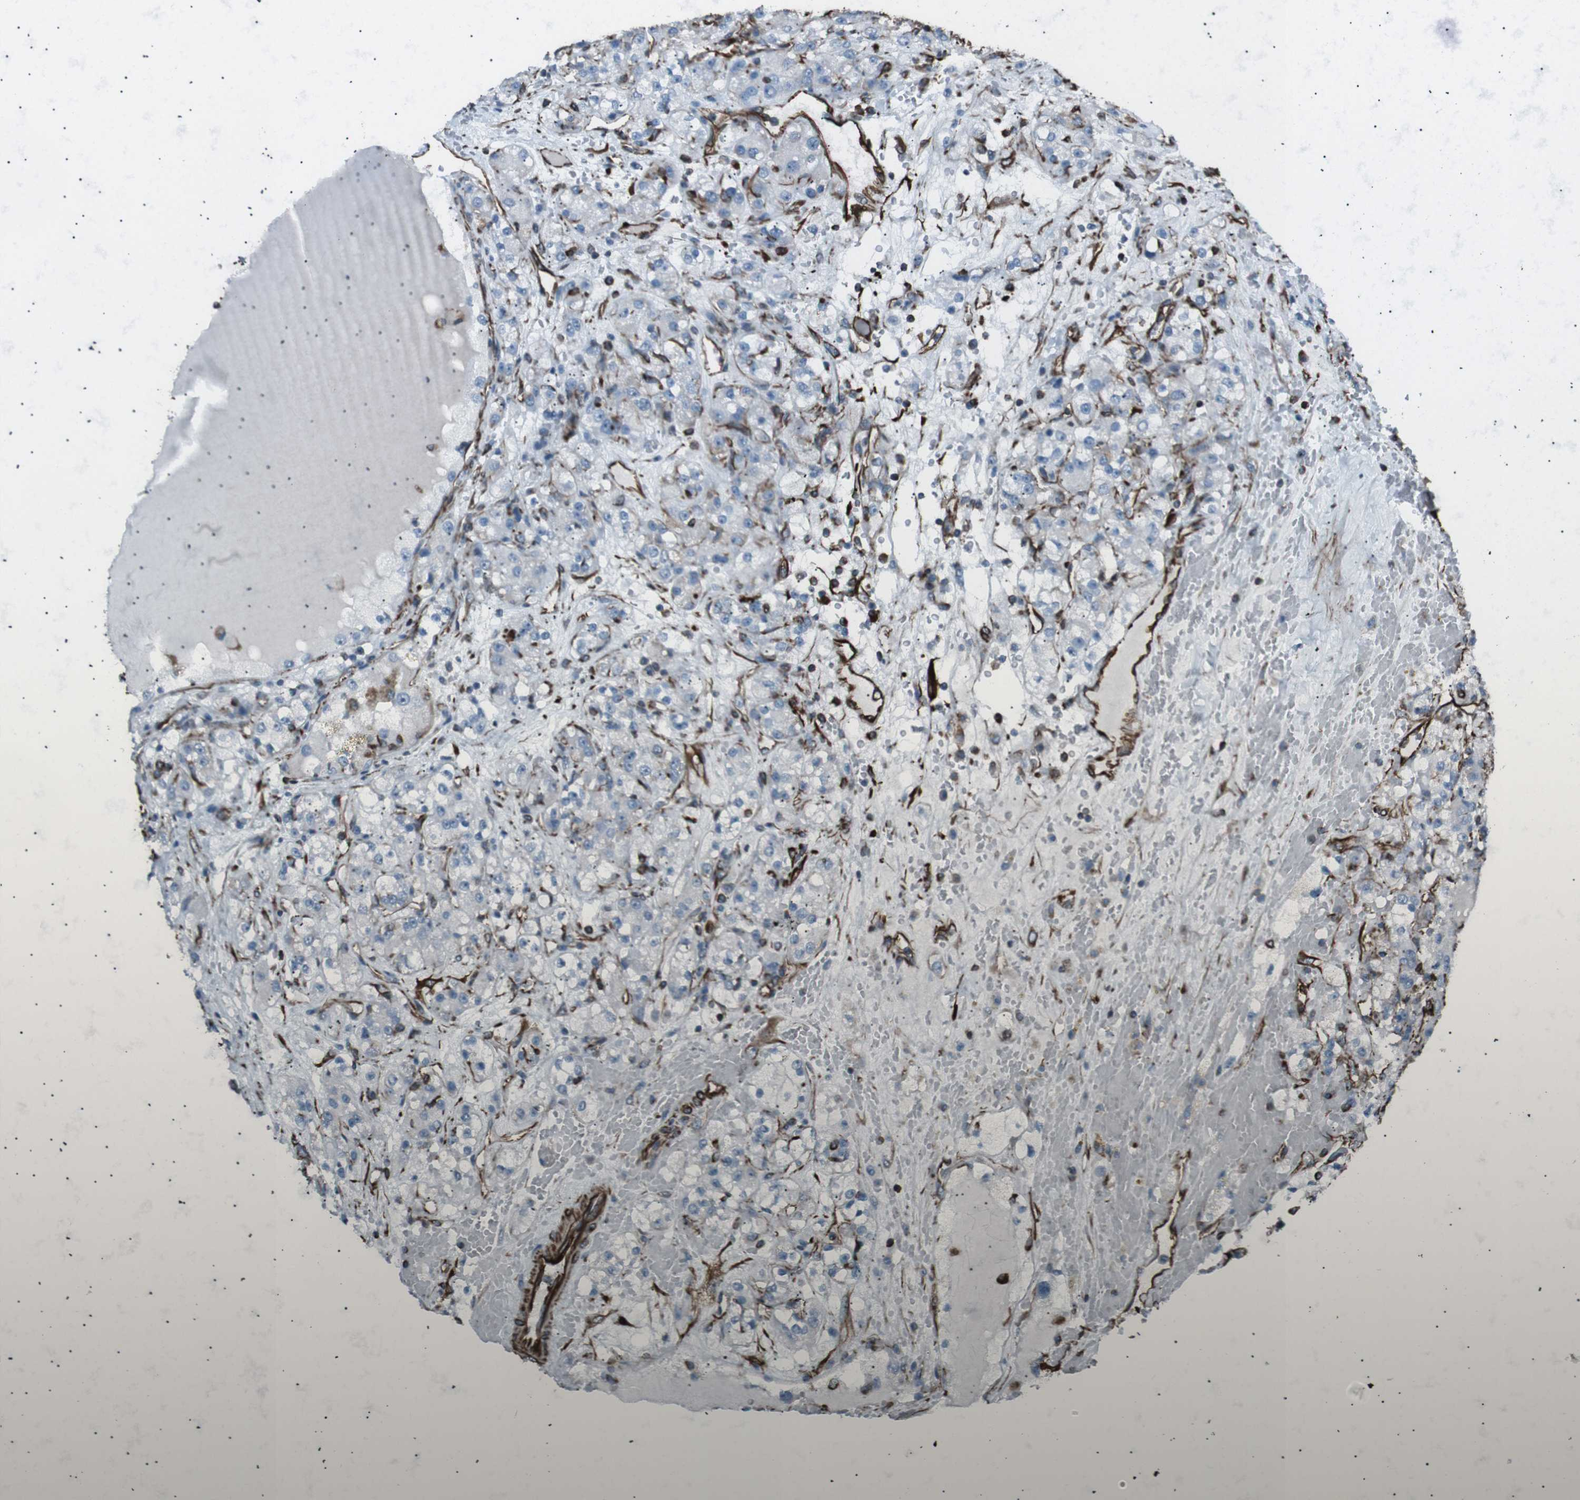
{"staining": {"intensity": "negative", "quantity": "none", "location": "none"}, "tissue": "renal cancer", "cell_type": "Tumor cells", "image_type": "cancer", "snomed": [{"axis": "morphology", "description": "Normal tissue, NOS"}, {"axis": "morphology", "description": "Adenocarcinoma, NOS"}, {"axis": "topography", "description": "Kidney"}], "caption": "DAB (3,3'-diaminobenzidine) immunohistochemical staining of human adenocarcinoma (renal) displays no significant positivity in tumor cells.", "gene": "ZDHHC6", "patient": {"sex": "male", "age": 61}}